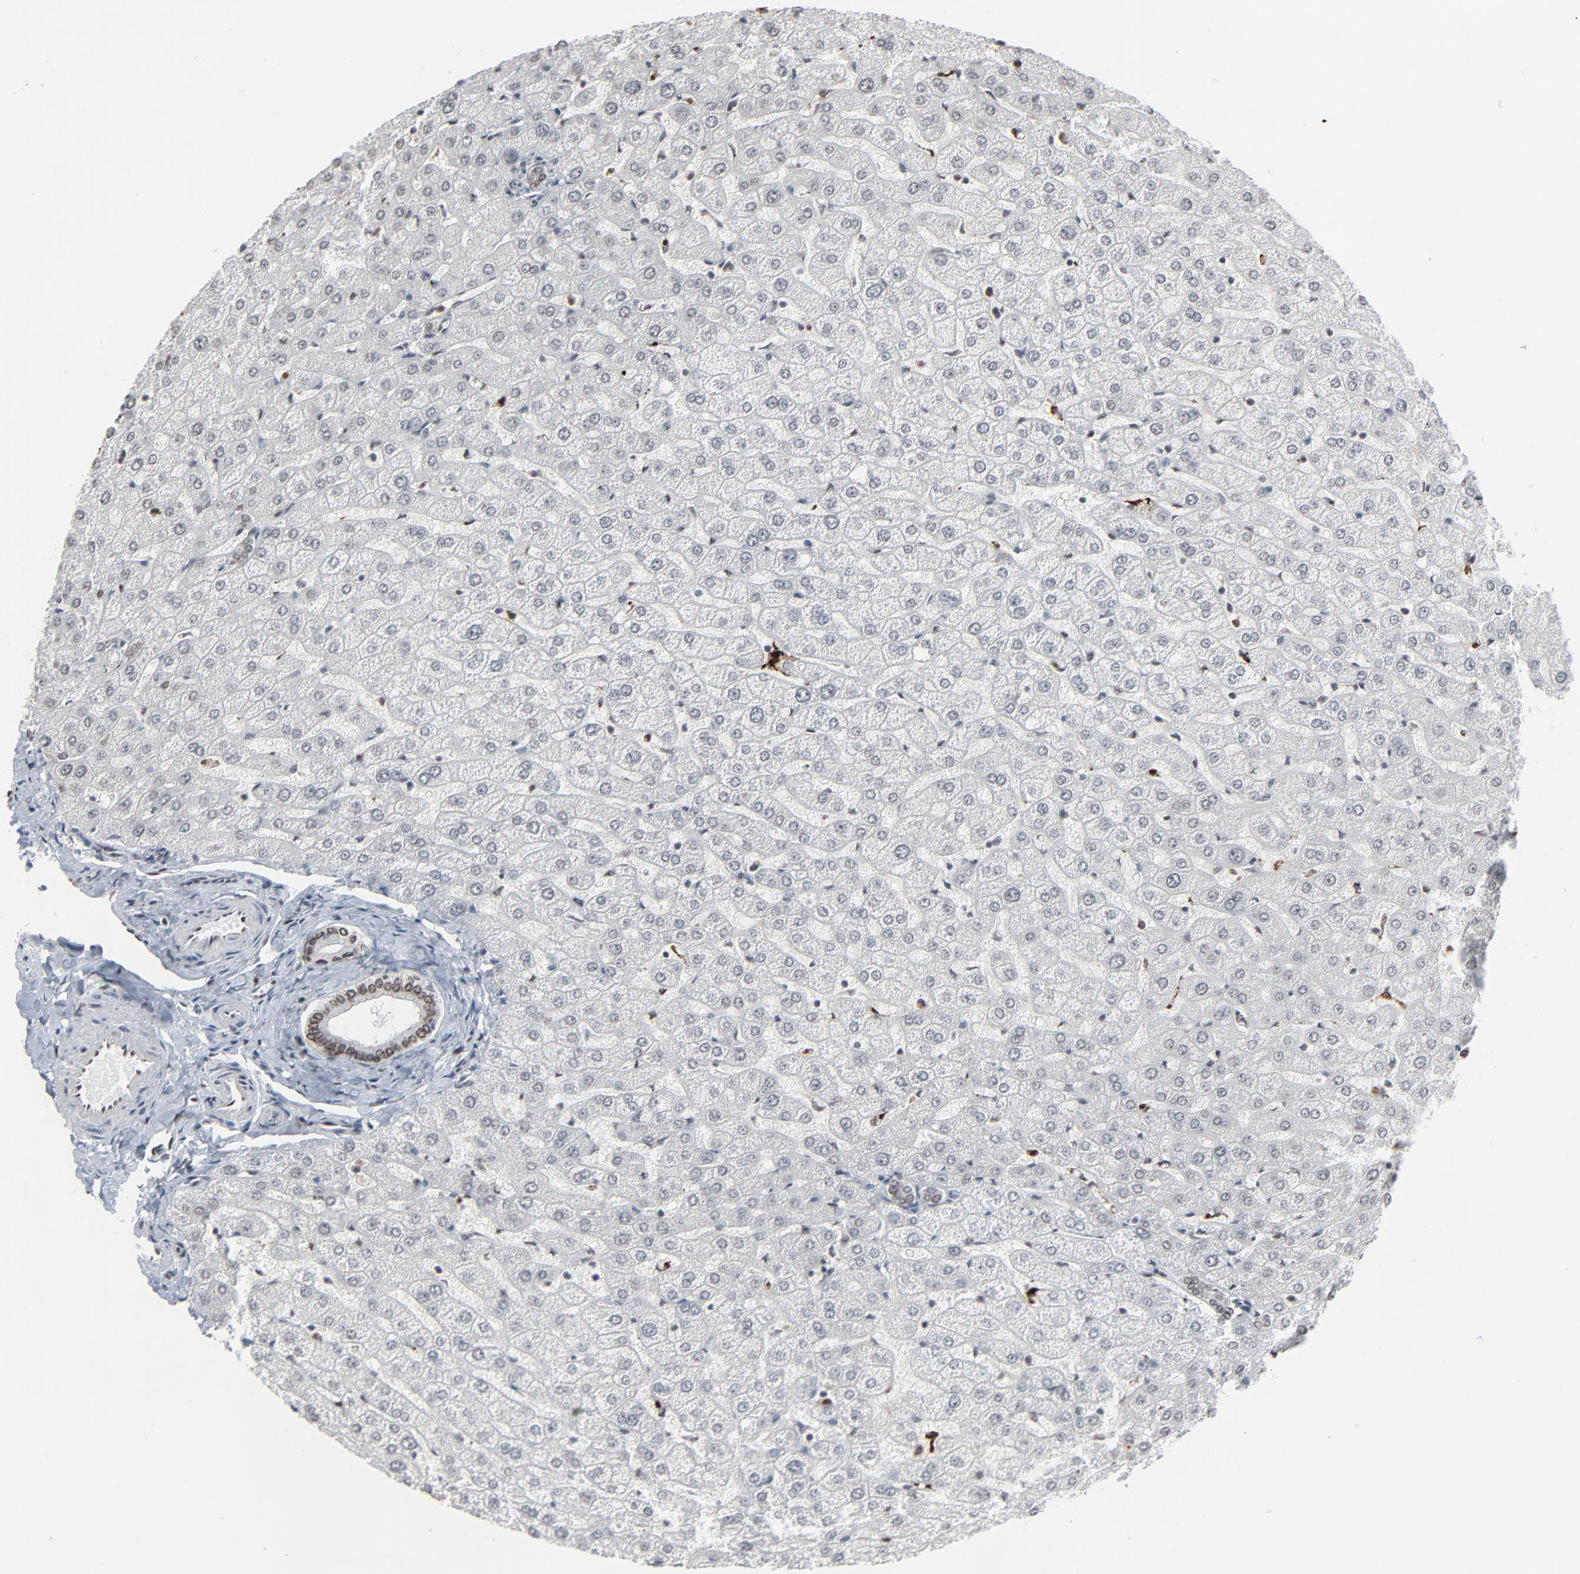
{"staining": {"intensity": "moderate", "quantity": ">75%", "location": "nuclear"}, "tissue": "liver", "cell_type": "Cholangiocytes", "image_type": "normal", "snomed": [{"axis": "morphology", "description": "Normal tissue, NOS"}, {"axis": "morphology", "description": "Fibrosis, NOS"}, {"axis": "topography", "description": "Liver"}], "caption": "IHC micrograph of normal liver: human liver stained using immunohistochemistry shows medium levels of moderate protein expression localized specifically in the nuclear of cholangiocytes, appearing as a nuclear brown color.", "gene": "MEIS2", "patient": {"sex": "female", "age": 29}}